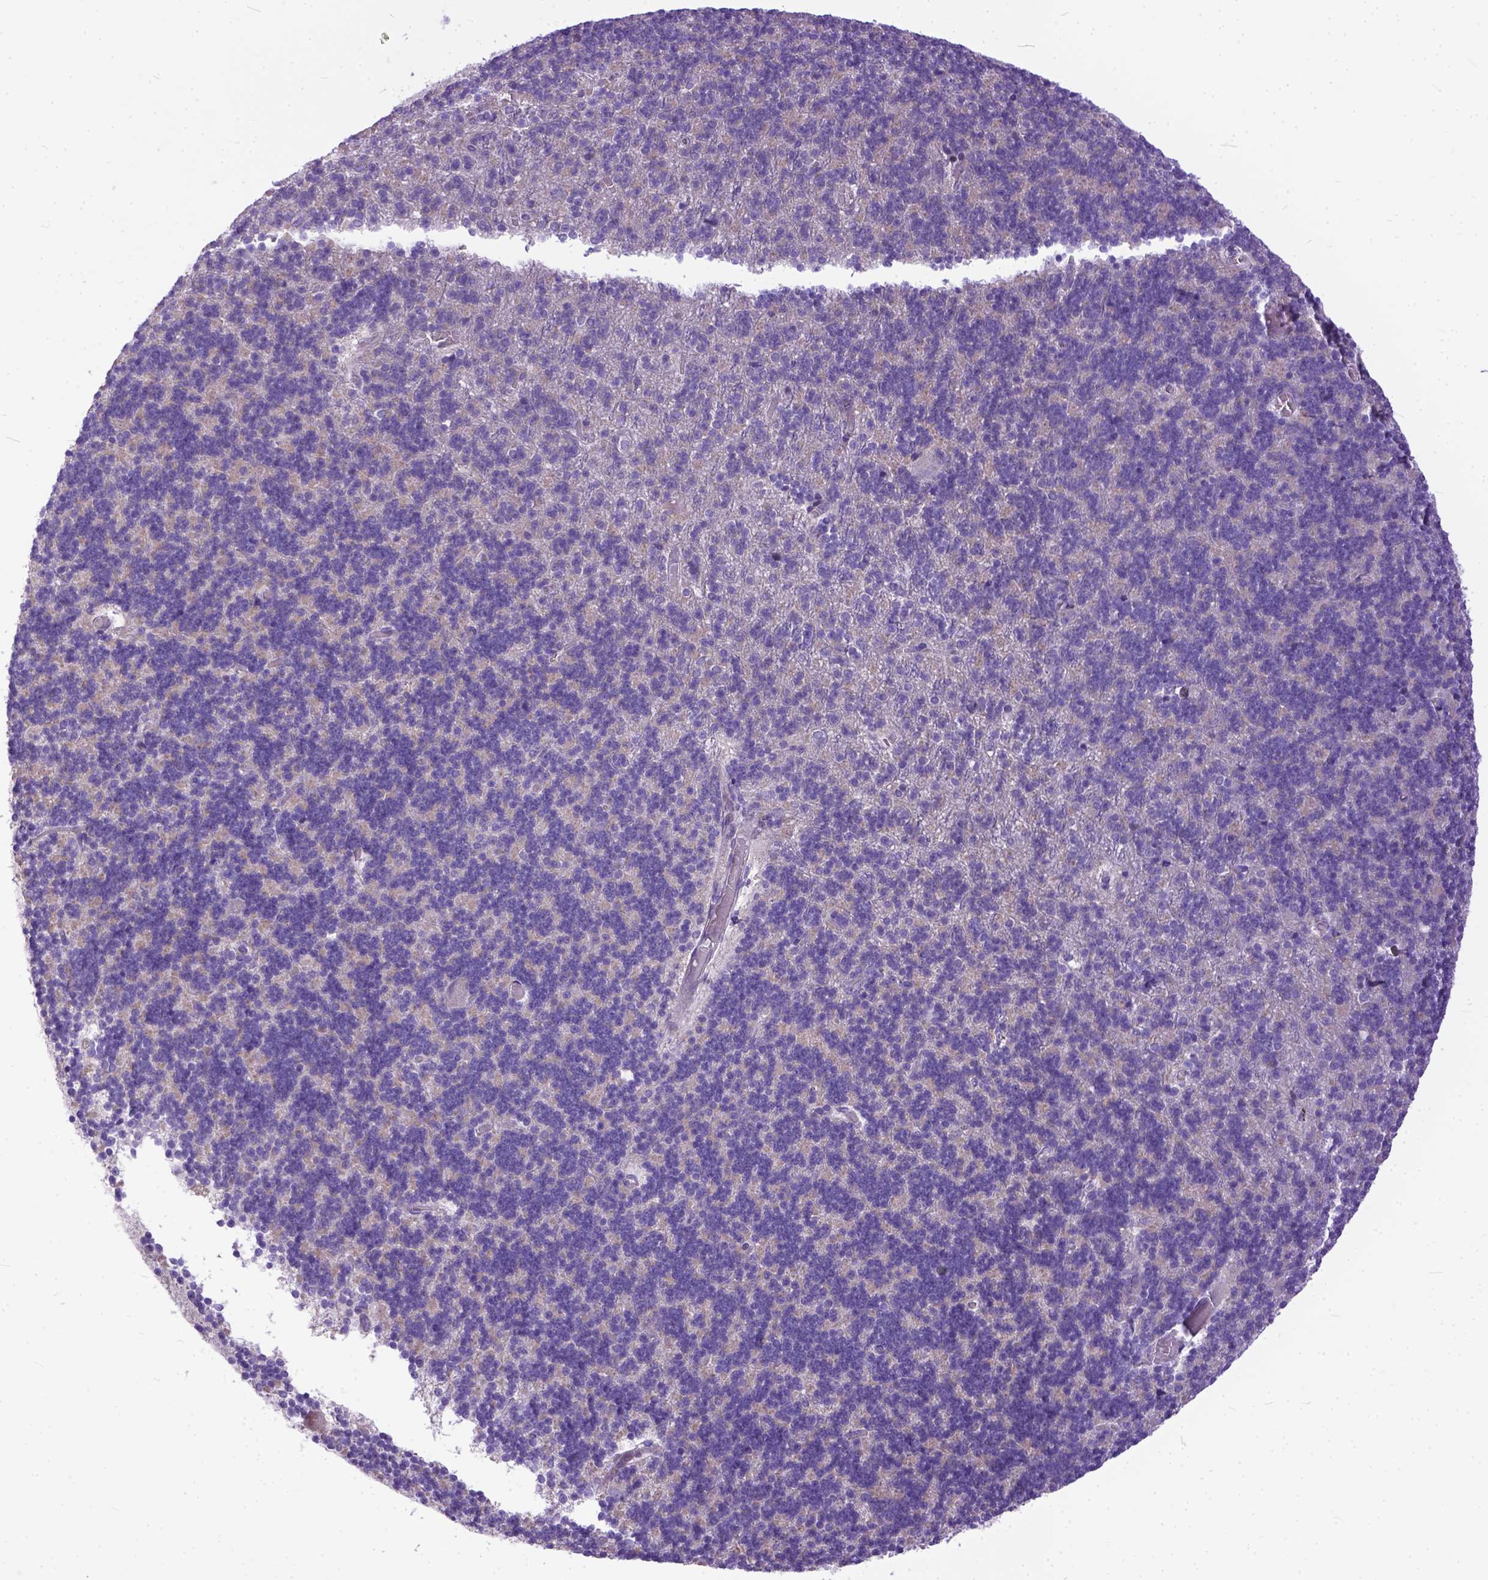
{"staining": {"intensity": "negative", "quantity": "none", "location": "none"}, "tissue": "cerebellum", "cell_type": "Cells in granular layer", "image_type": "normal", "snomed": [{"axis": "morphology", "description": "Normal tissue, NOS"}, {"axis": "topography", "description": "Cerebellum"}], "caption": "Human cerebellum stained for a protein using IHC demonstrates no positivity in cells in granular layer.", "gene": "PLK5", "patient": {"sex": "male", "age": 70}}